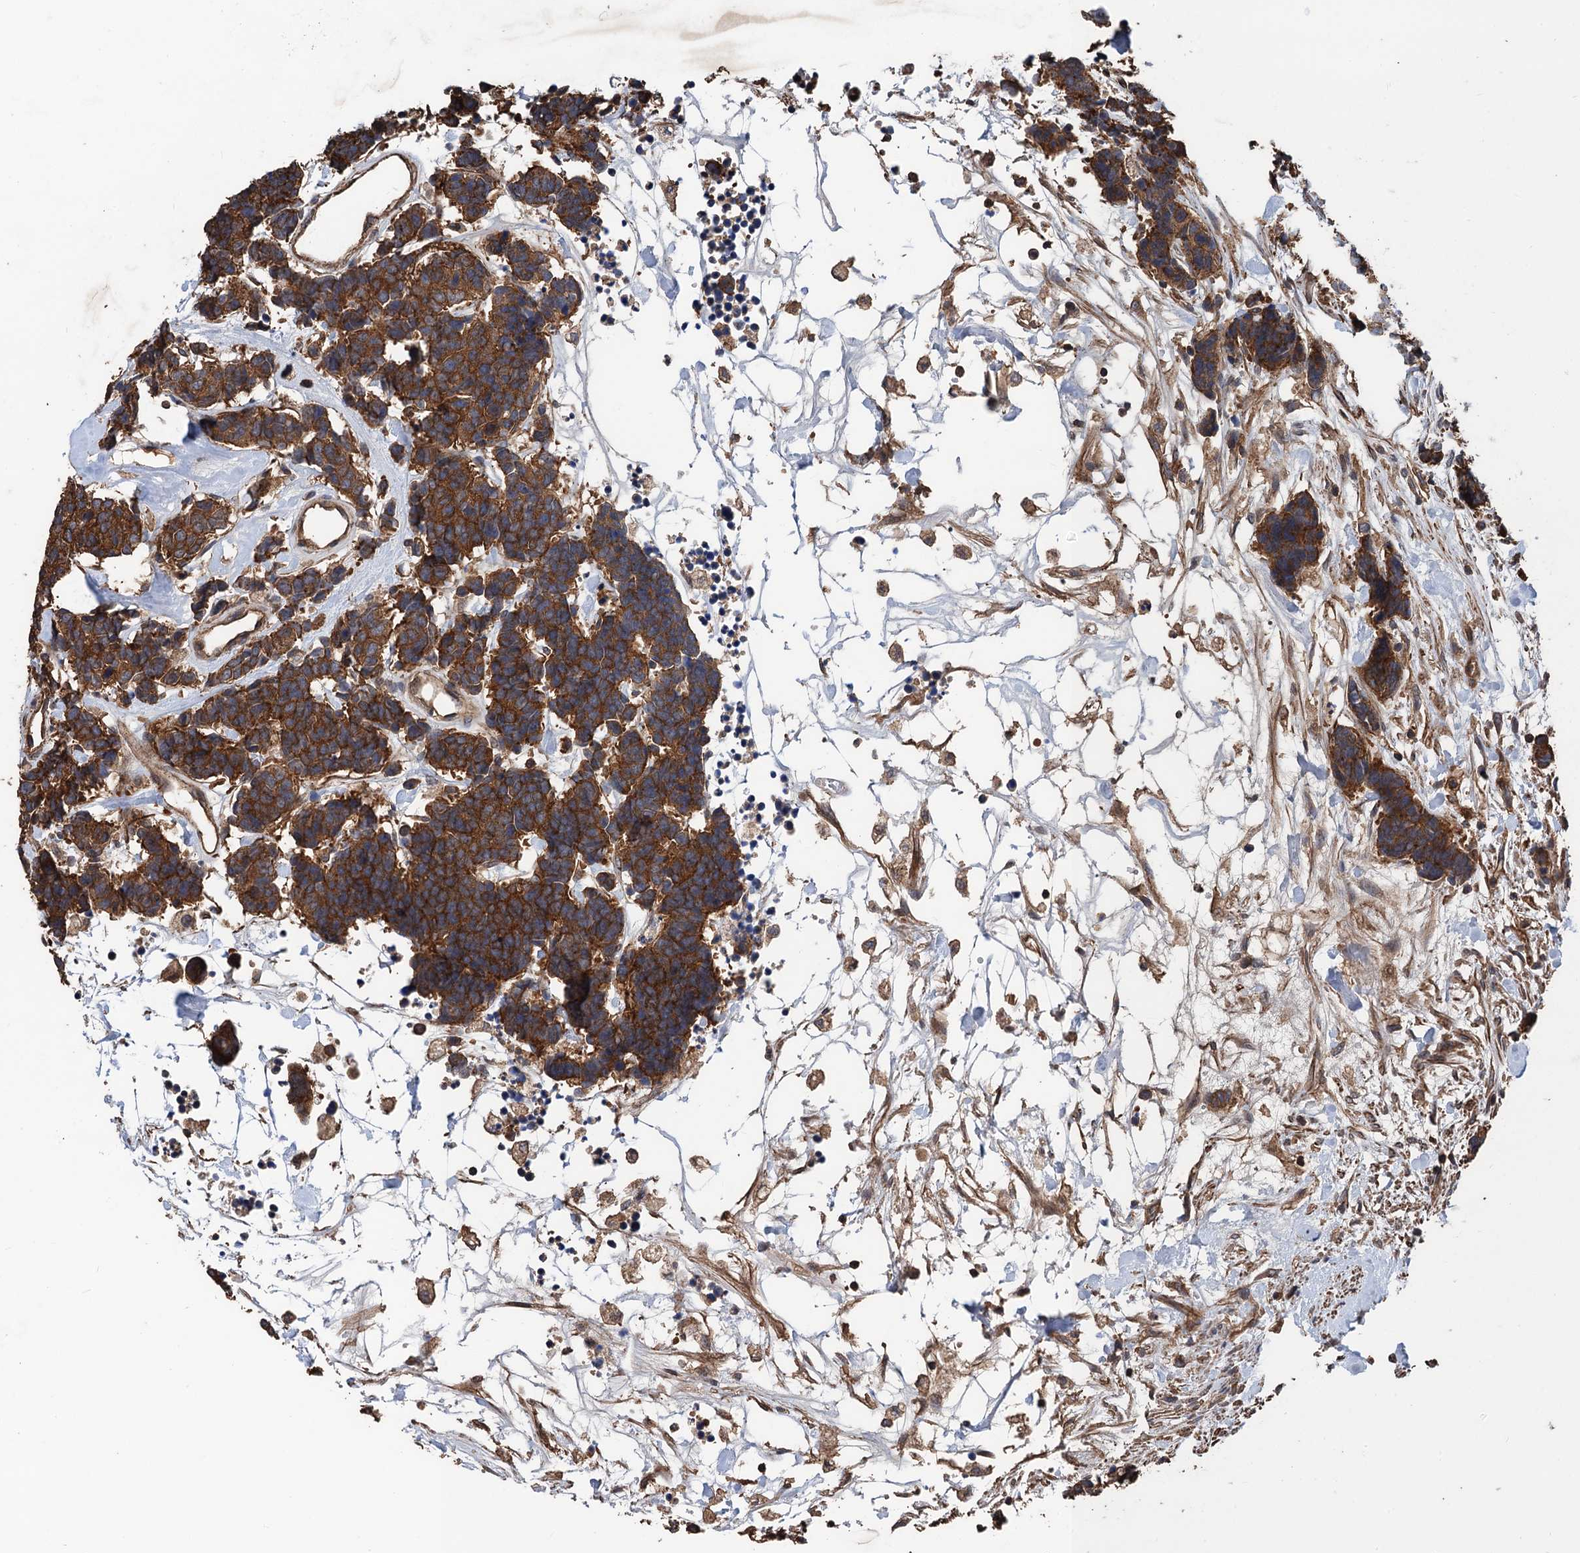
{"staining": {"intensity": "strong", "quantity": ">75%", "location": "cytoplasmic/membranous"}, "tissue": "carcinoid", "cell_type": "Tumor cells", "image_type": "cancer", "snomed": [{"axis": "morphology", "description": "Carcinoma, NOS"}, {"axis": "morphology", "description": "Carcinoid, malignant, NOS"}, {"axis": "topography", "description": "Urinary bladder"}], "caption": "Carcinoid tissue demonstrates strong cytoplasmic/membranous positivity in about >75% of tumor cells (Brightfield microscopy of DAB IHC at high magnification).", "gene": "PPP4R1", "patient": {"sex": "male", "age": 57}}